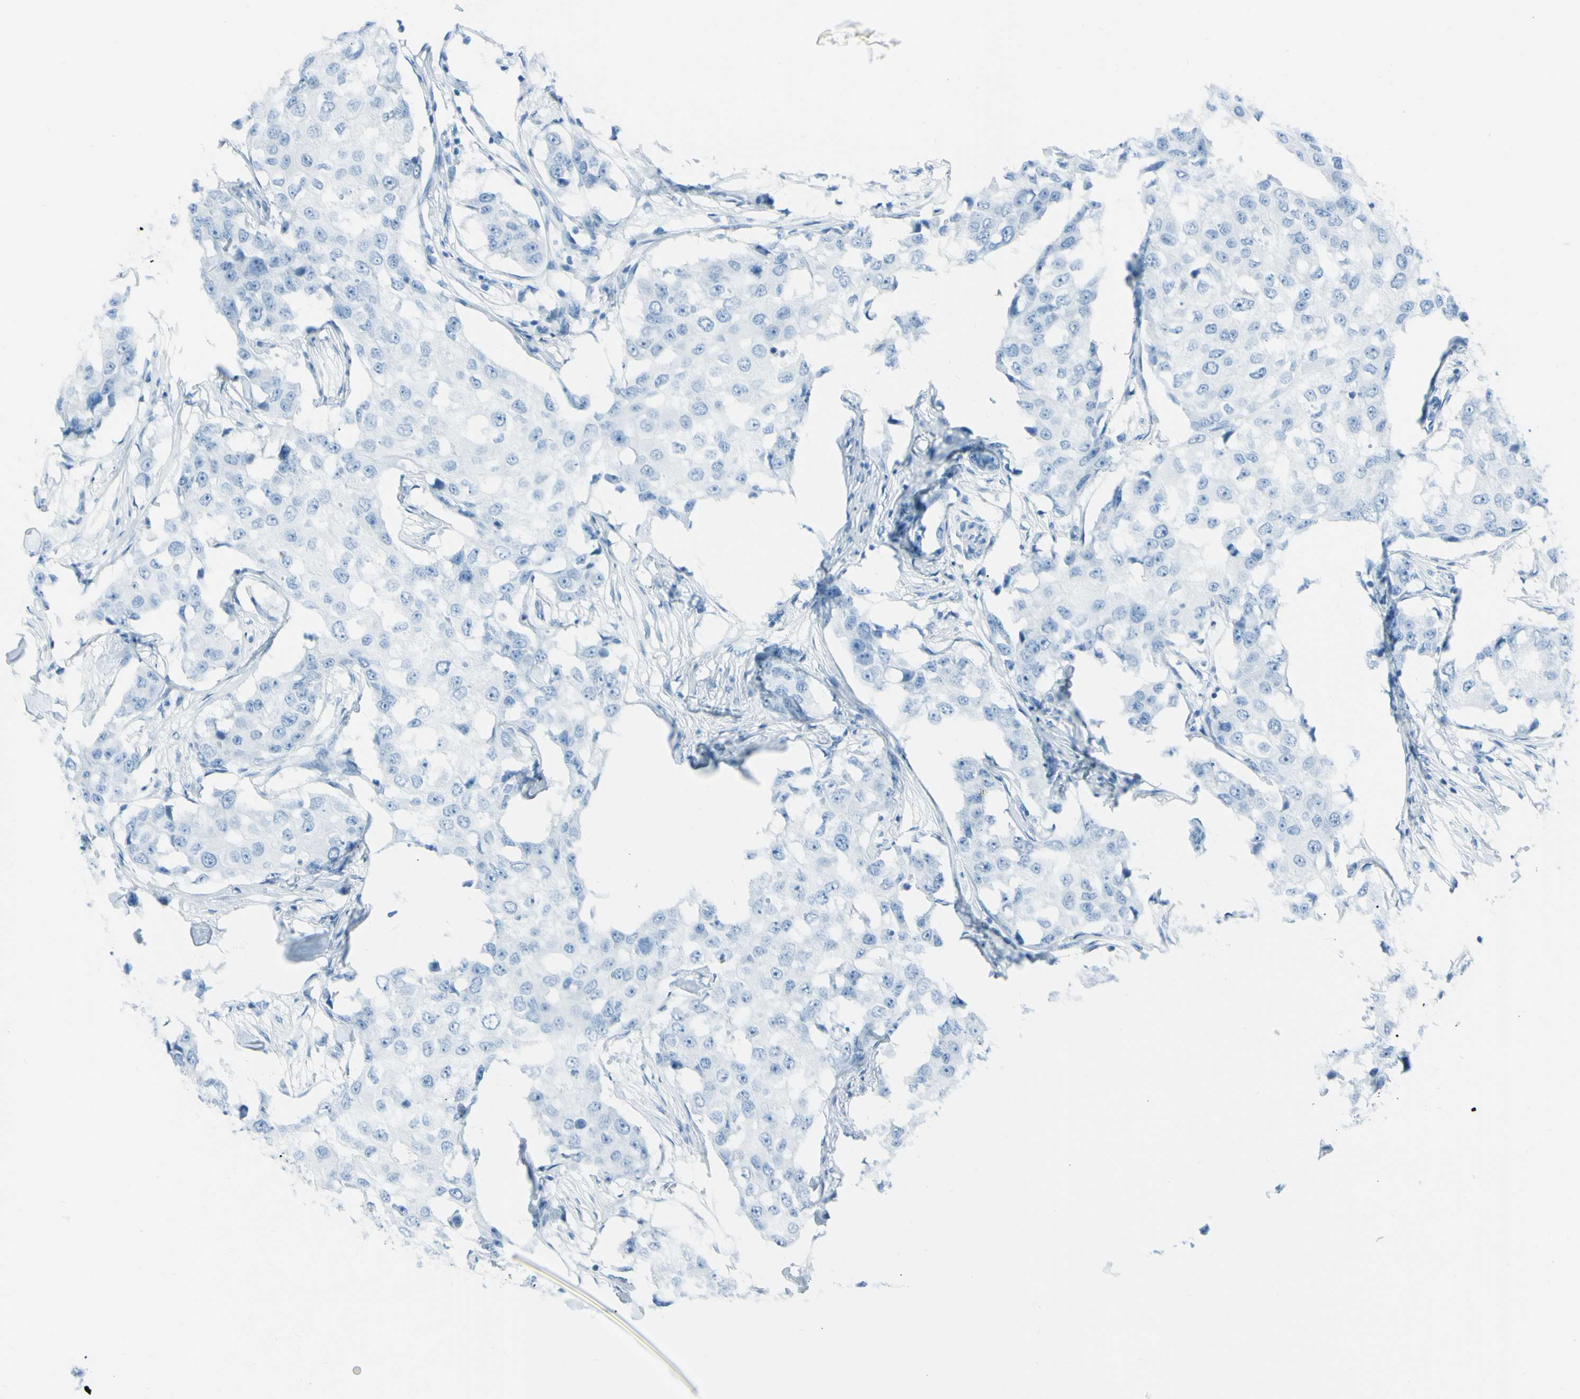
{"staining": {"intensity": "negative", "quantity": "none", "location": "none"}, "tissue": "breast cancer", "cell_type": "Tumor cells", "image_type": "cancer", "snomed": [{"axis": "morphology", "description": "Duct carcinoma"}, {"axis": "topography", "description": "Breast"}], "caption": "Tumor cells show no significant staining in invasive ductal carcinoma (breast). (DAB immunohistochemistry (IHC), high magnification).", "gene": "TFPI2", "patient": {"sex": "female", "age": 27}}